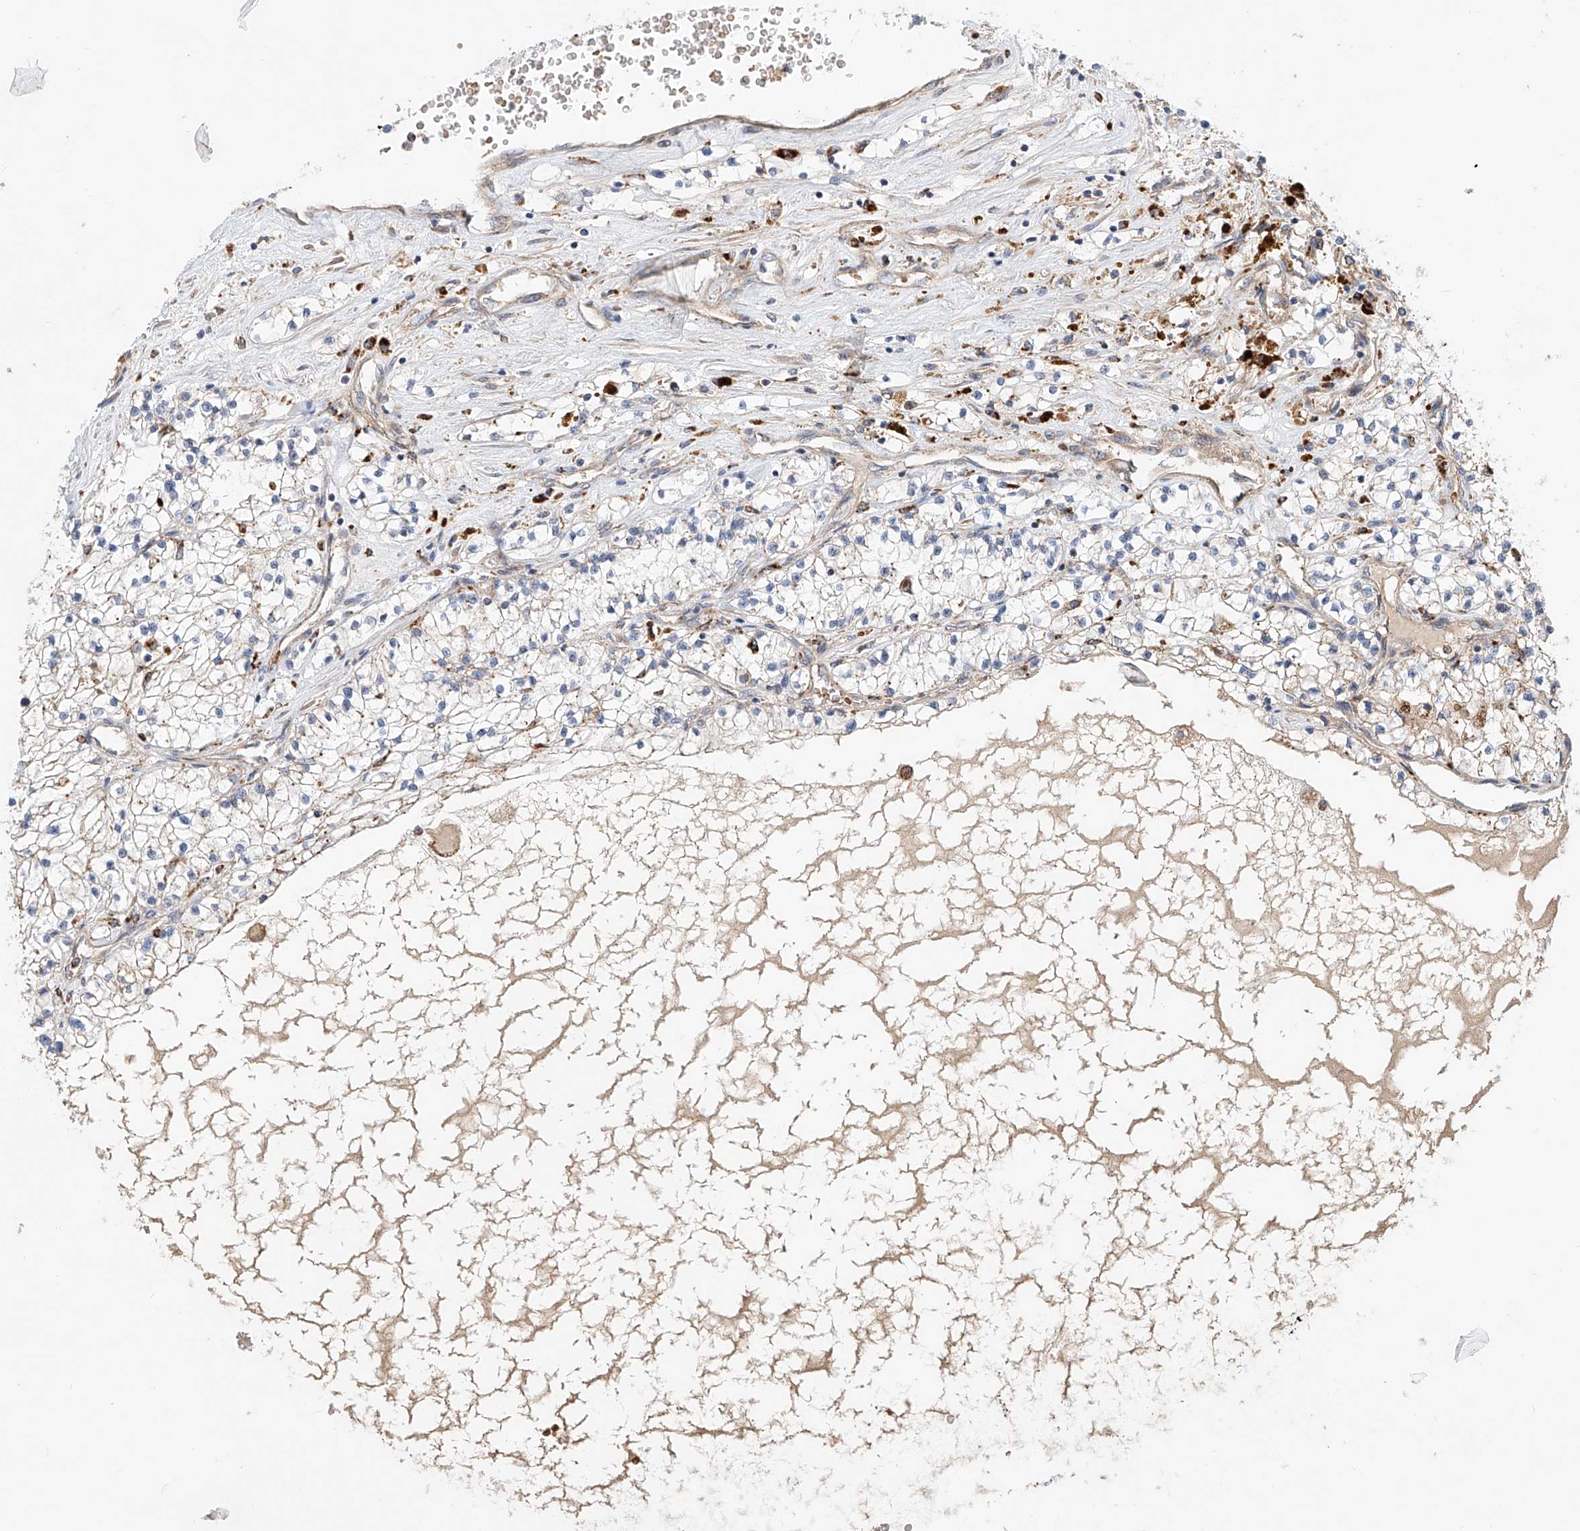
{"staining": {"intensity": "negative", "quantity": "none", "location": "none"}, "tissue": "renal cancer", "cell_type": "Tumor cells", "image_type": "cancer", "snomed": [{"axis": "morphology", "description": "Normal tissue, NOS"}, {"axis": "morphology", "description": "Adenocarcinoma, NOS"}, {"axis": "topography", "description": "Kidney"}], "caption": "Immunohistochemical staining of human renal adenocarcinoma reveals no significant positivity in tumor cells. (Stains: DAB (3,3'-diaminobenzidine) IHC with hematoxylin counter stain, Microscopy: brightfield microscopy at high magnification).", "gene": "HGSNAT", "patient": {"sex": "male", "age": 68}}